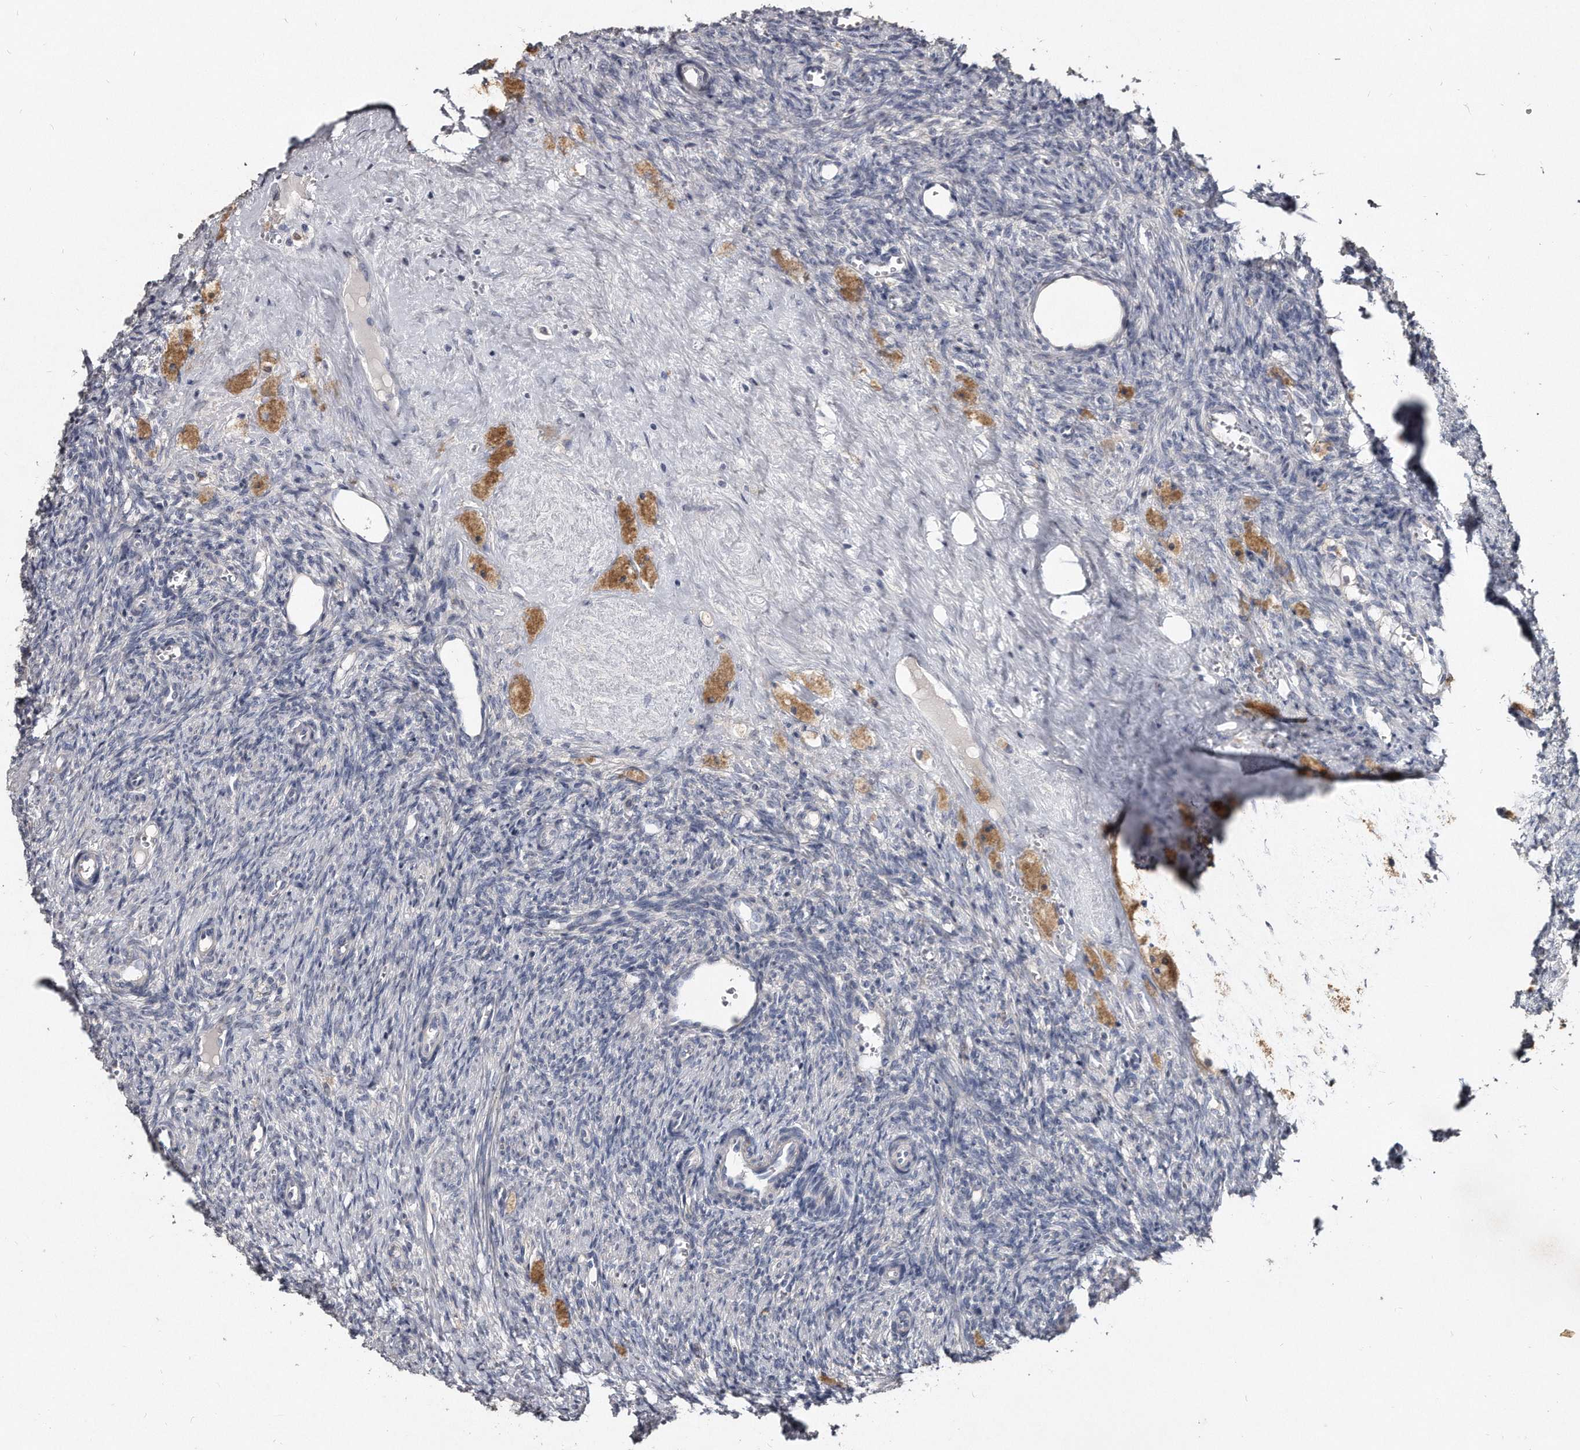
{"staining": {"intensity": "weak", "quantity": "<25%", "location": "cytoplasmic/membranous"}, "tissue": "ovary", "cell_type": "Follicle cells", "image_type": "normal", "snomed": [{"axis": "morphology", "description": "Normal tissue, NOS"}, {"axis": "topography", "description": "Ovary"}], "caption": "There is no significant expression in follicle cells of ovary. Nuclei are stained in blue.", "gene": "KLHDC3", "patient": {"sex": "female", "age": 41}}